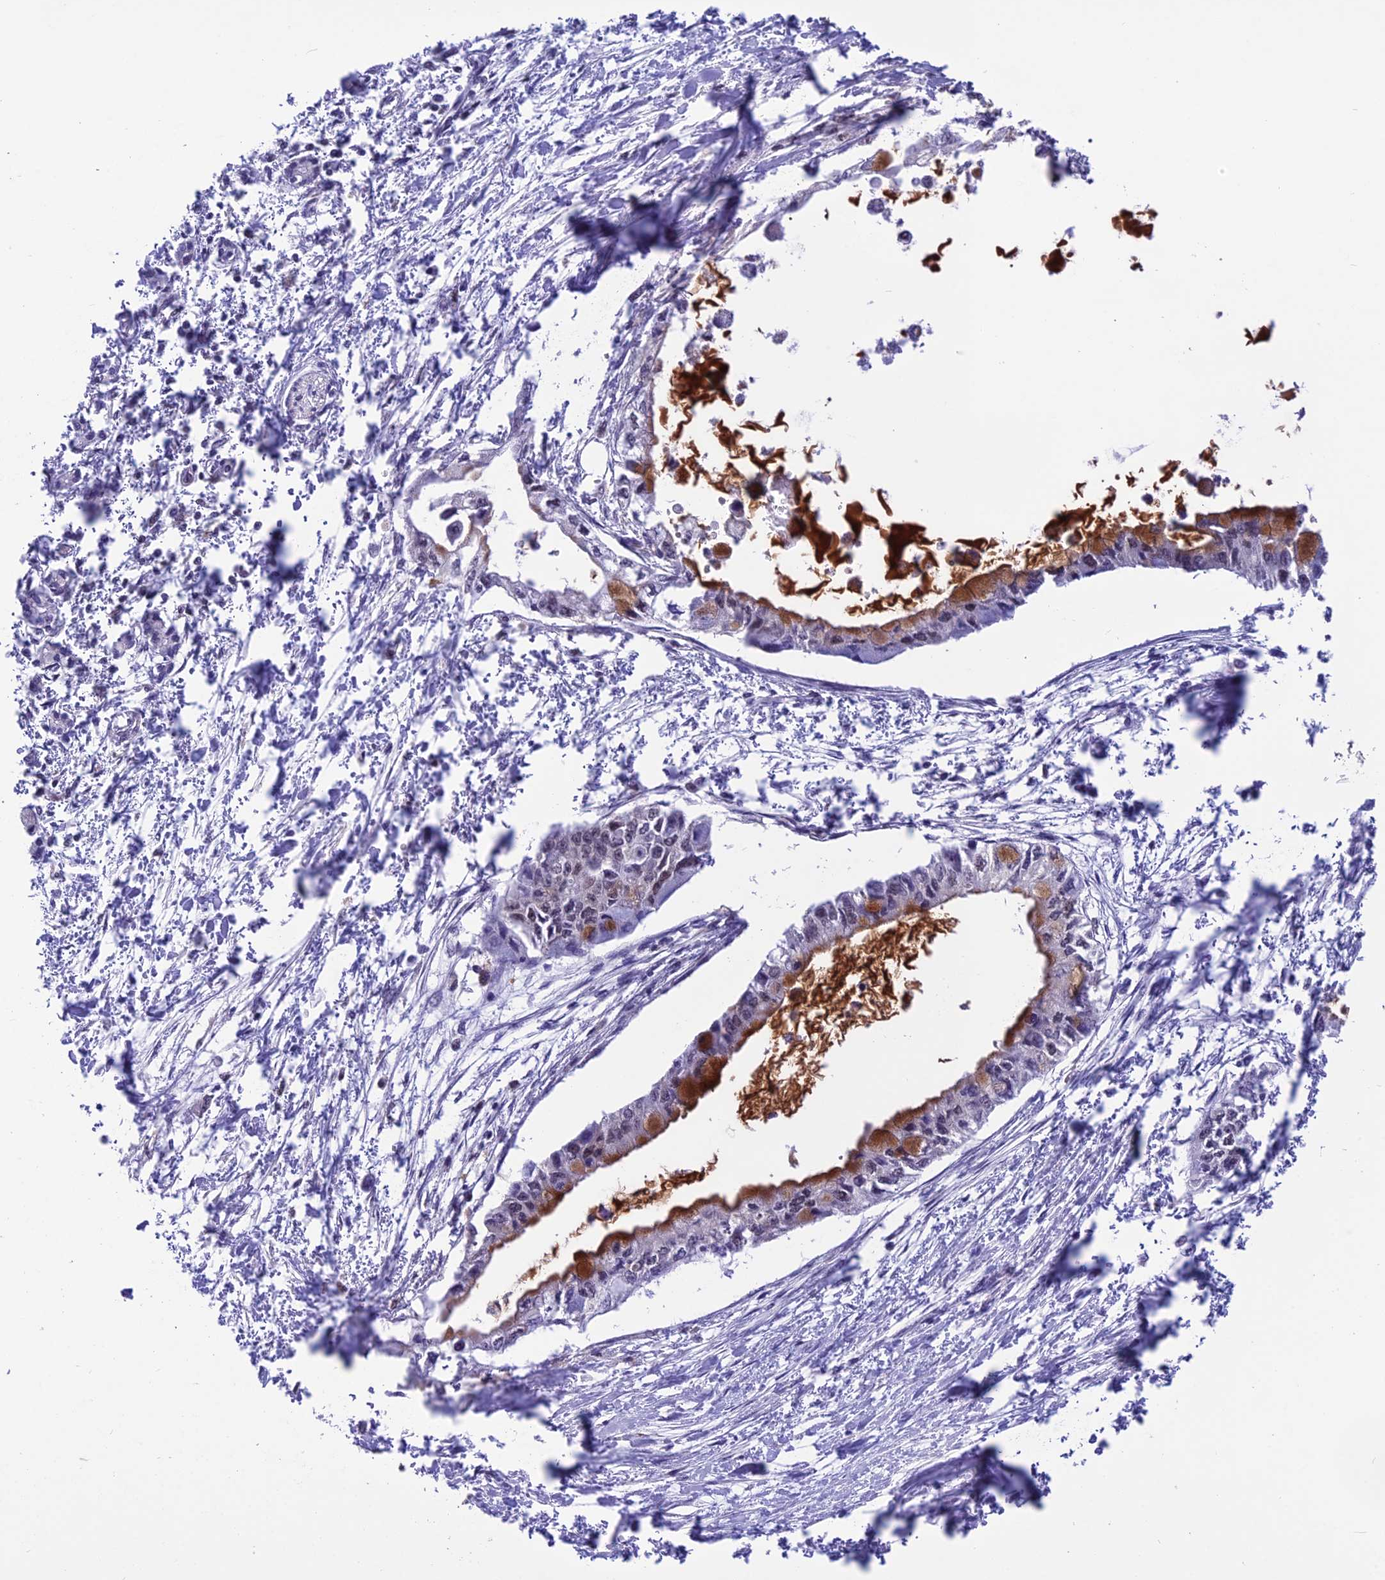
{"staining": {"intensity": "strong", "quantity": "25%-75%", "location": "cytoplasmic/membranous"}, "tissue": "pancreatic cancer", "cell_type": "Tumor cells", "image_type": "cancer", "snomed": [{"axis": "morphology", "description": "Adenocarcinoma, NOS"}, {"axis": "topography", "description": "Pancreas"}], "caption": "The photomicrograph demonstrates immunohistochemical staining of pancreatic cancer. There is strong cytoplasmic/membranous positivity is identified in about 25%-75% of tumor cells.", "gene": "MIS12", "patient": {"sex": "male", "age": 48}}